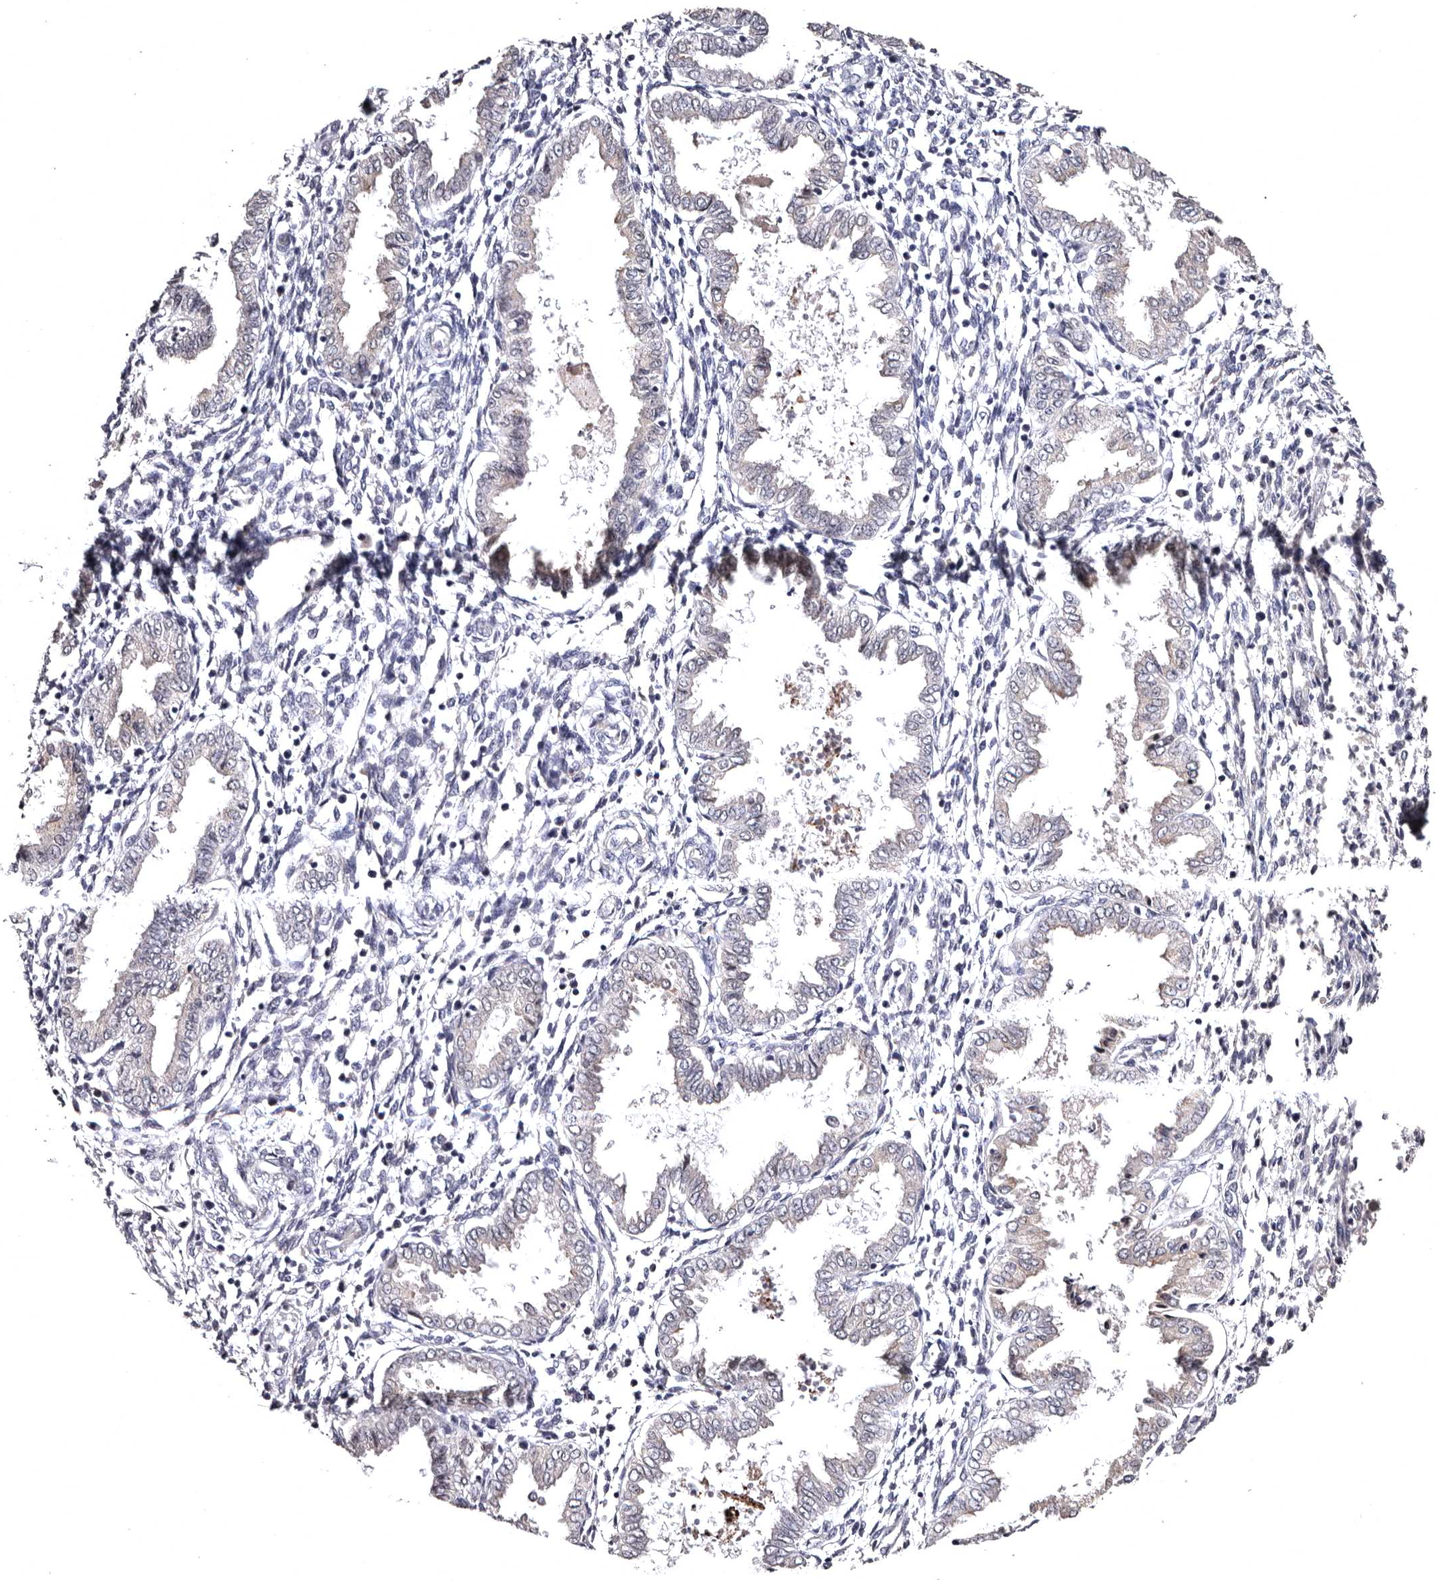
{"staining": {"intensity": "negative", "quantity": "none", "location": "none"}, "tissue": "endometrium", "cell_type": "Cells in endometrial stroma", "image_type": "normal", "snomed": [{"axis": "morphology", "description": "Normal tissue, NOS"}, {"axis": "topography", "description": "Endometrium"}], "caption": "Immunohistochemistry image of unremarkable endometrium: human endometrium stained with DAB reveals no significant protein positivity in cells in endometrial stroma. The staining was performed using DAB (3,3'-diaminobenzidine) to visualize the protein expression in brown, while the nuclei were stained in blue with hematoxylin (Magnification: 20x).", "gene": "FAM91A1", "patient": {"sex": "female", "age": 33}}